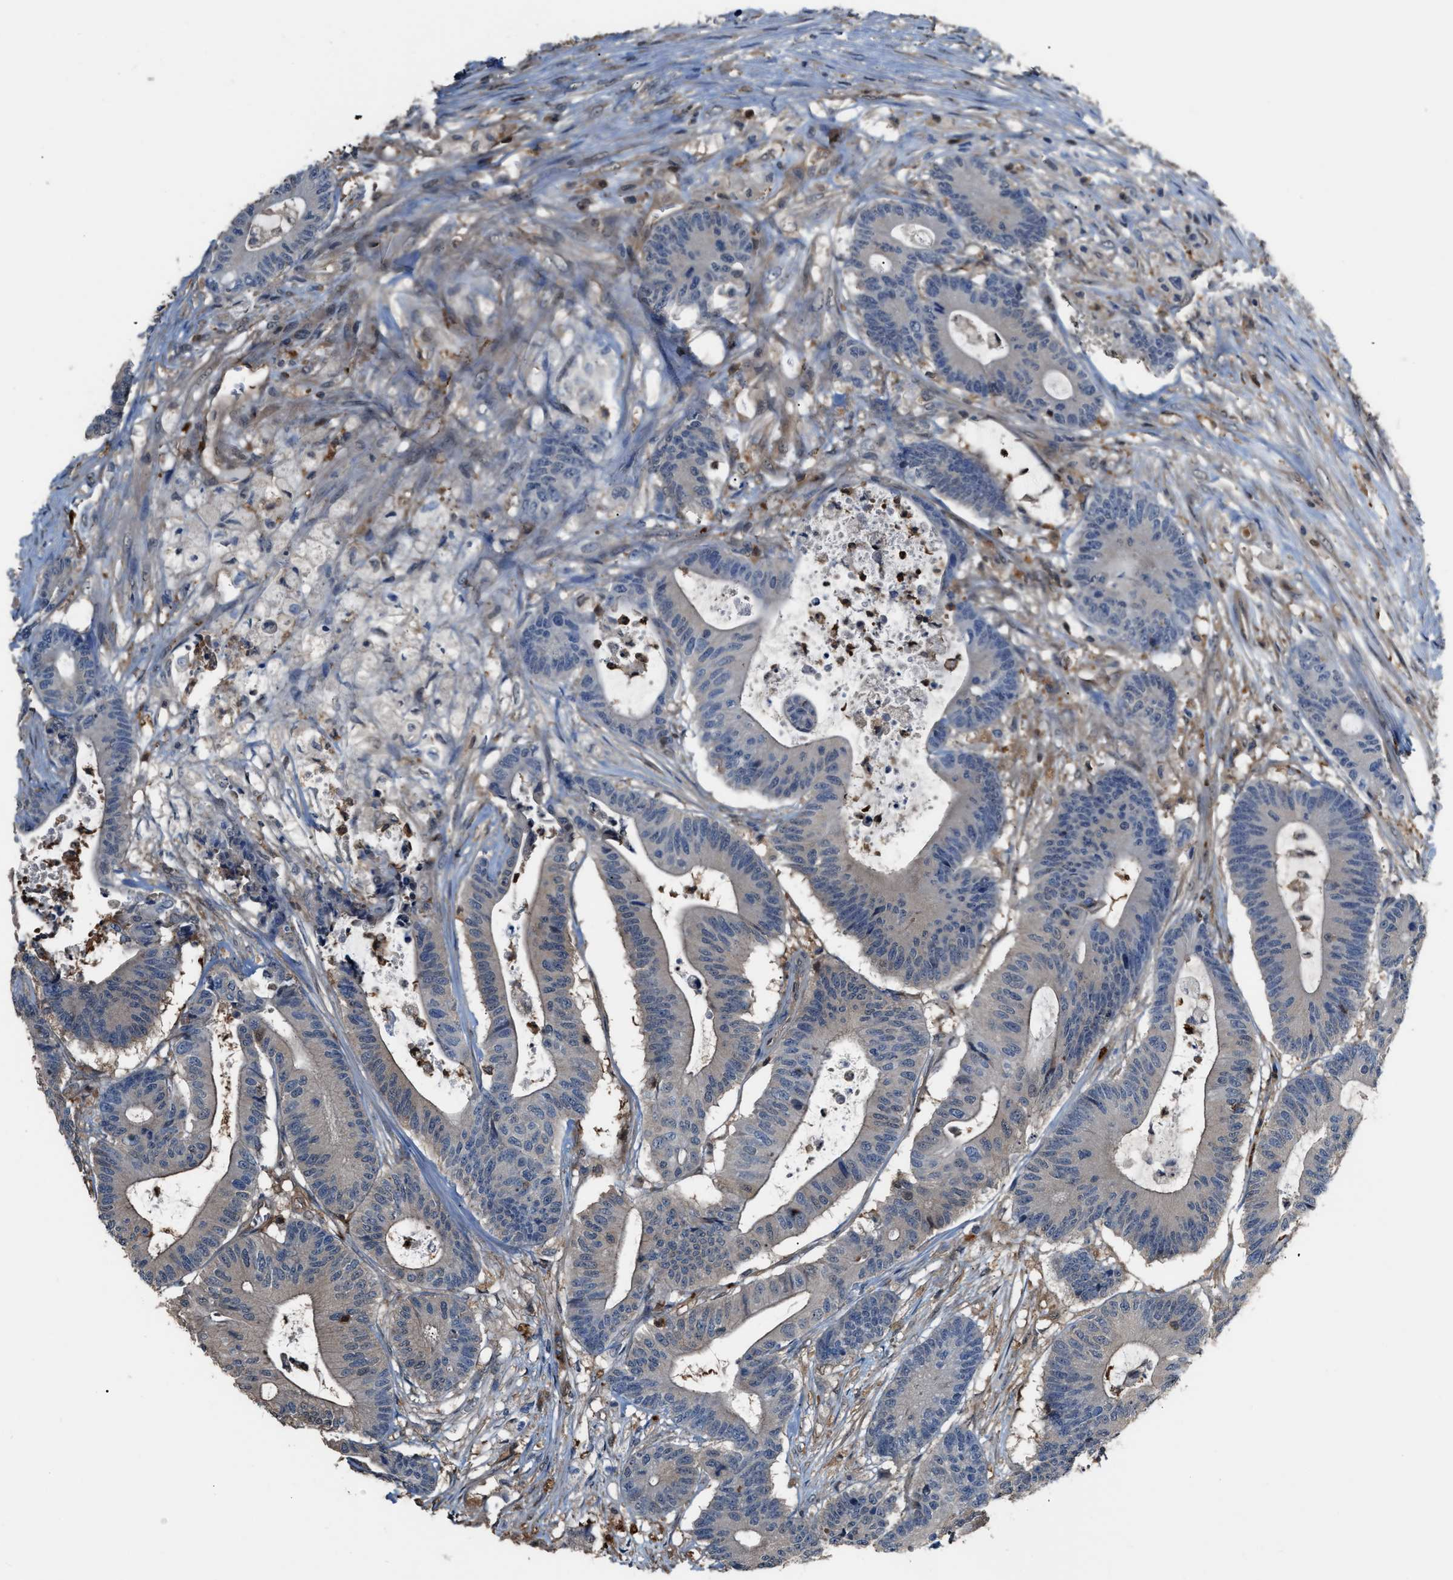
{"staining": {"intensity": "negative", "quantity": "none", "location": "none"}, "tissue": "colorectal cancer", "cell_type": "Tumor cells", "image_type": "cancer", "snomed": [{"axis": "morphology", "description": "Adenocarcinoma, NOS"}, {"axis": "topography", "description": "Colon"}], "caption": "IHC photomicrograph of colorectal adenocarcinoma stained for a protein (brown), which demonstrates no positivity in tumor cells. (DAB (3,3'-diaminobenzidine) IHC visualized using brightfield microscopy, high magnification).", "gene": "MTPN", "patient": {"sex": "female", "age": 84}}